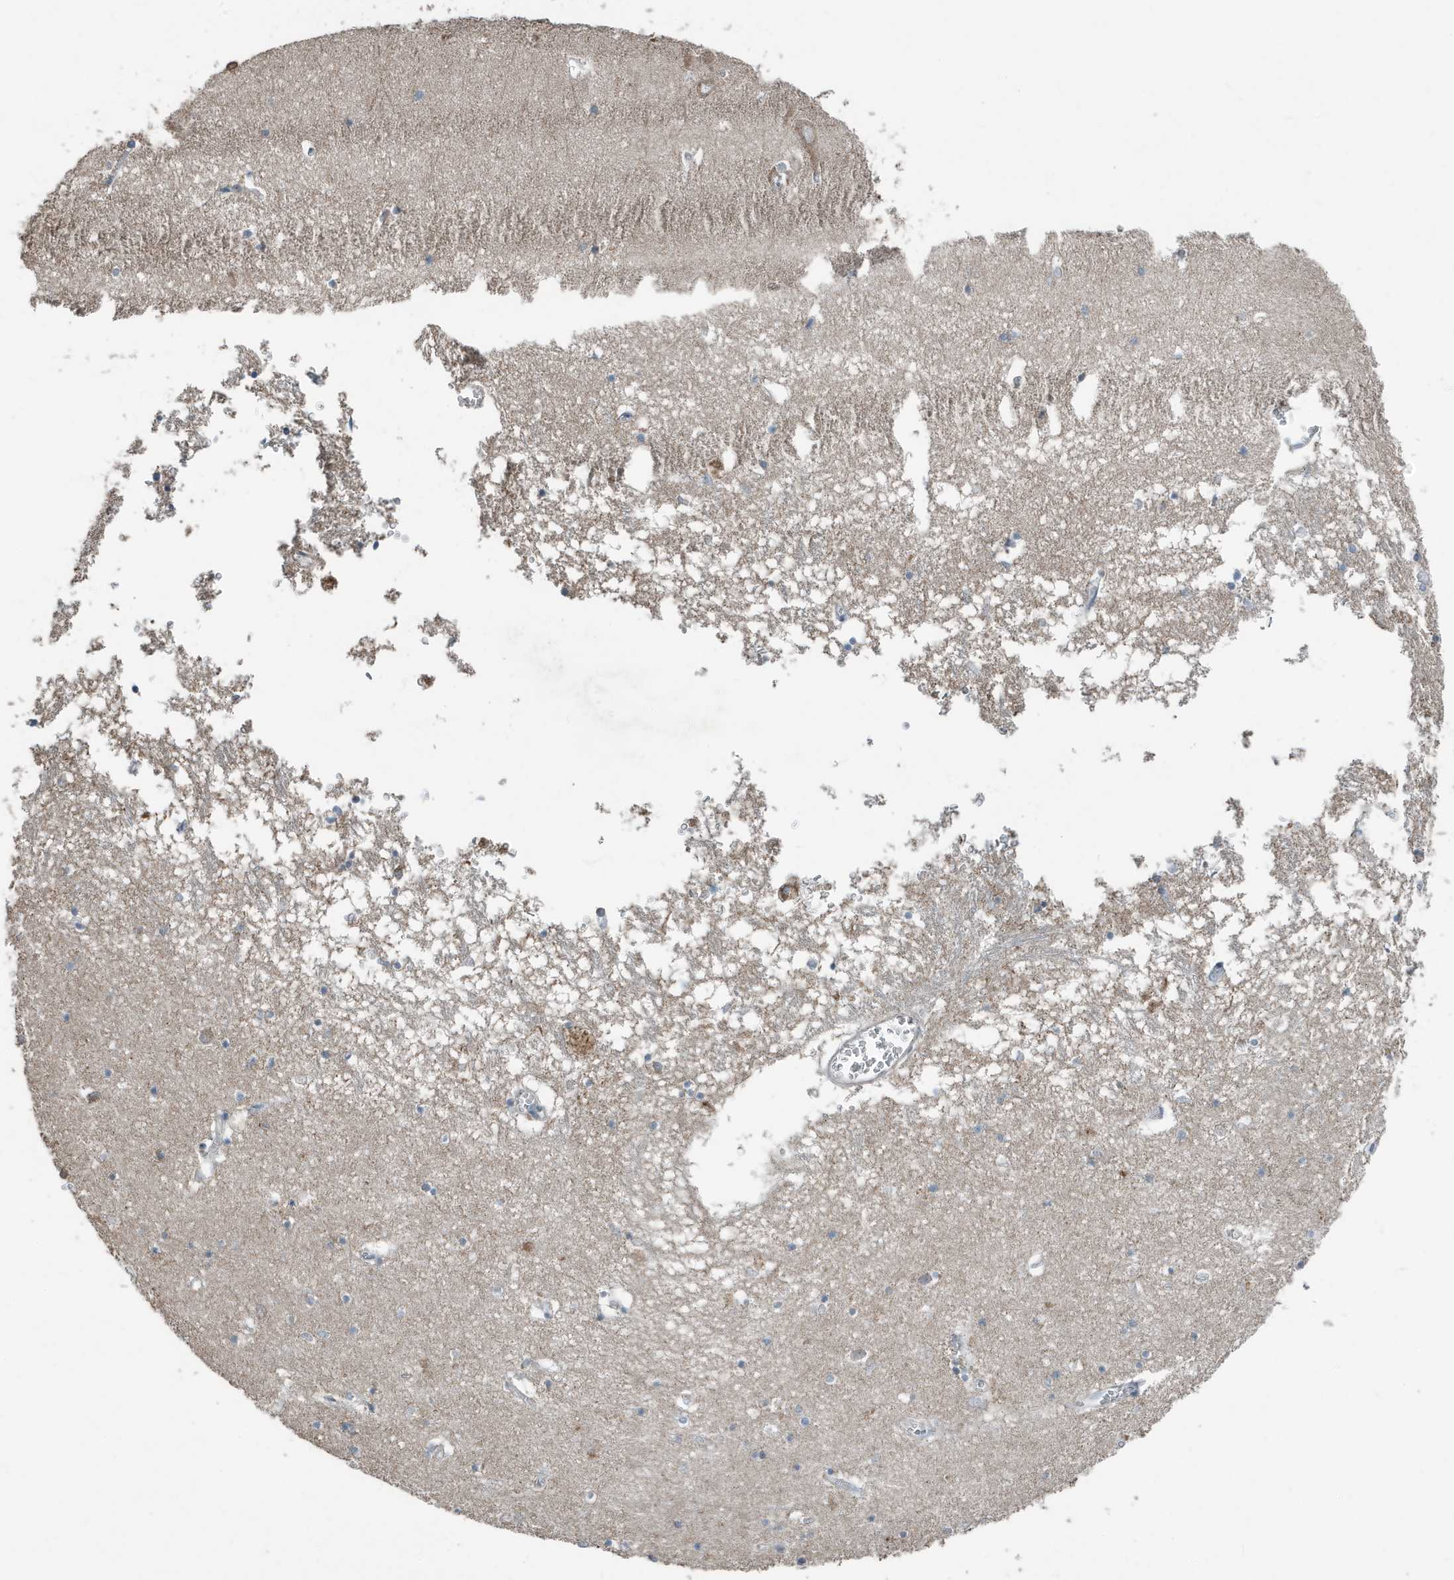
{"staining": {"intensity": "weak", "quantity": "<25%", "location": "cytoplasmic/membranous"}, "tissue": "hippocampus", "cell_type": "Glial cells", "image_type": "normal", "snomed": [{"axis": "morphology", "description": "Normal tissue, NOS"}, {"axis": "topography", "description": "Hippocampus"}], "caption": "DAB (3,3'-diaminobenzidine) immunohistochemical staining of unremarkable hippocampus reveals no significant expression in glial cells.", "gene": "MT", "patient": {"sex": "male", "age": 70}}